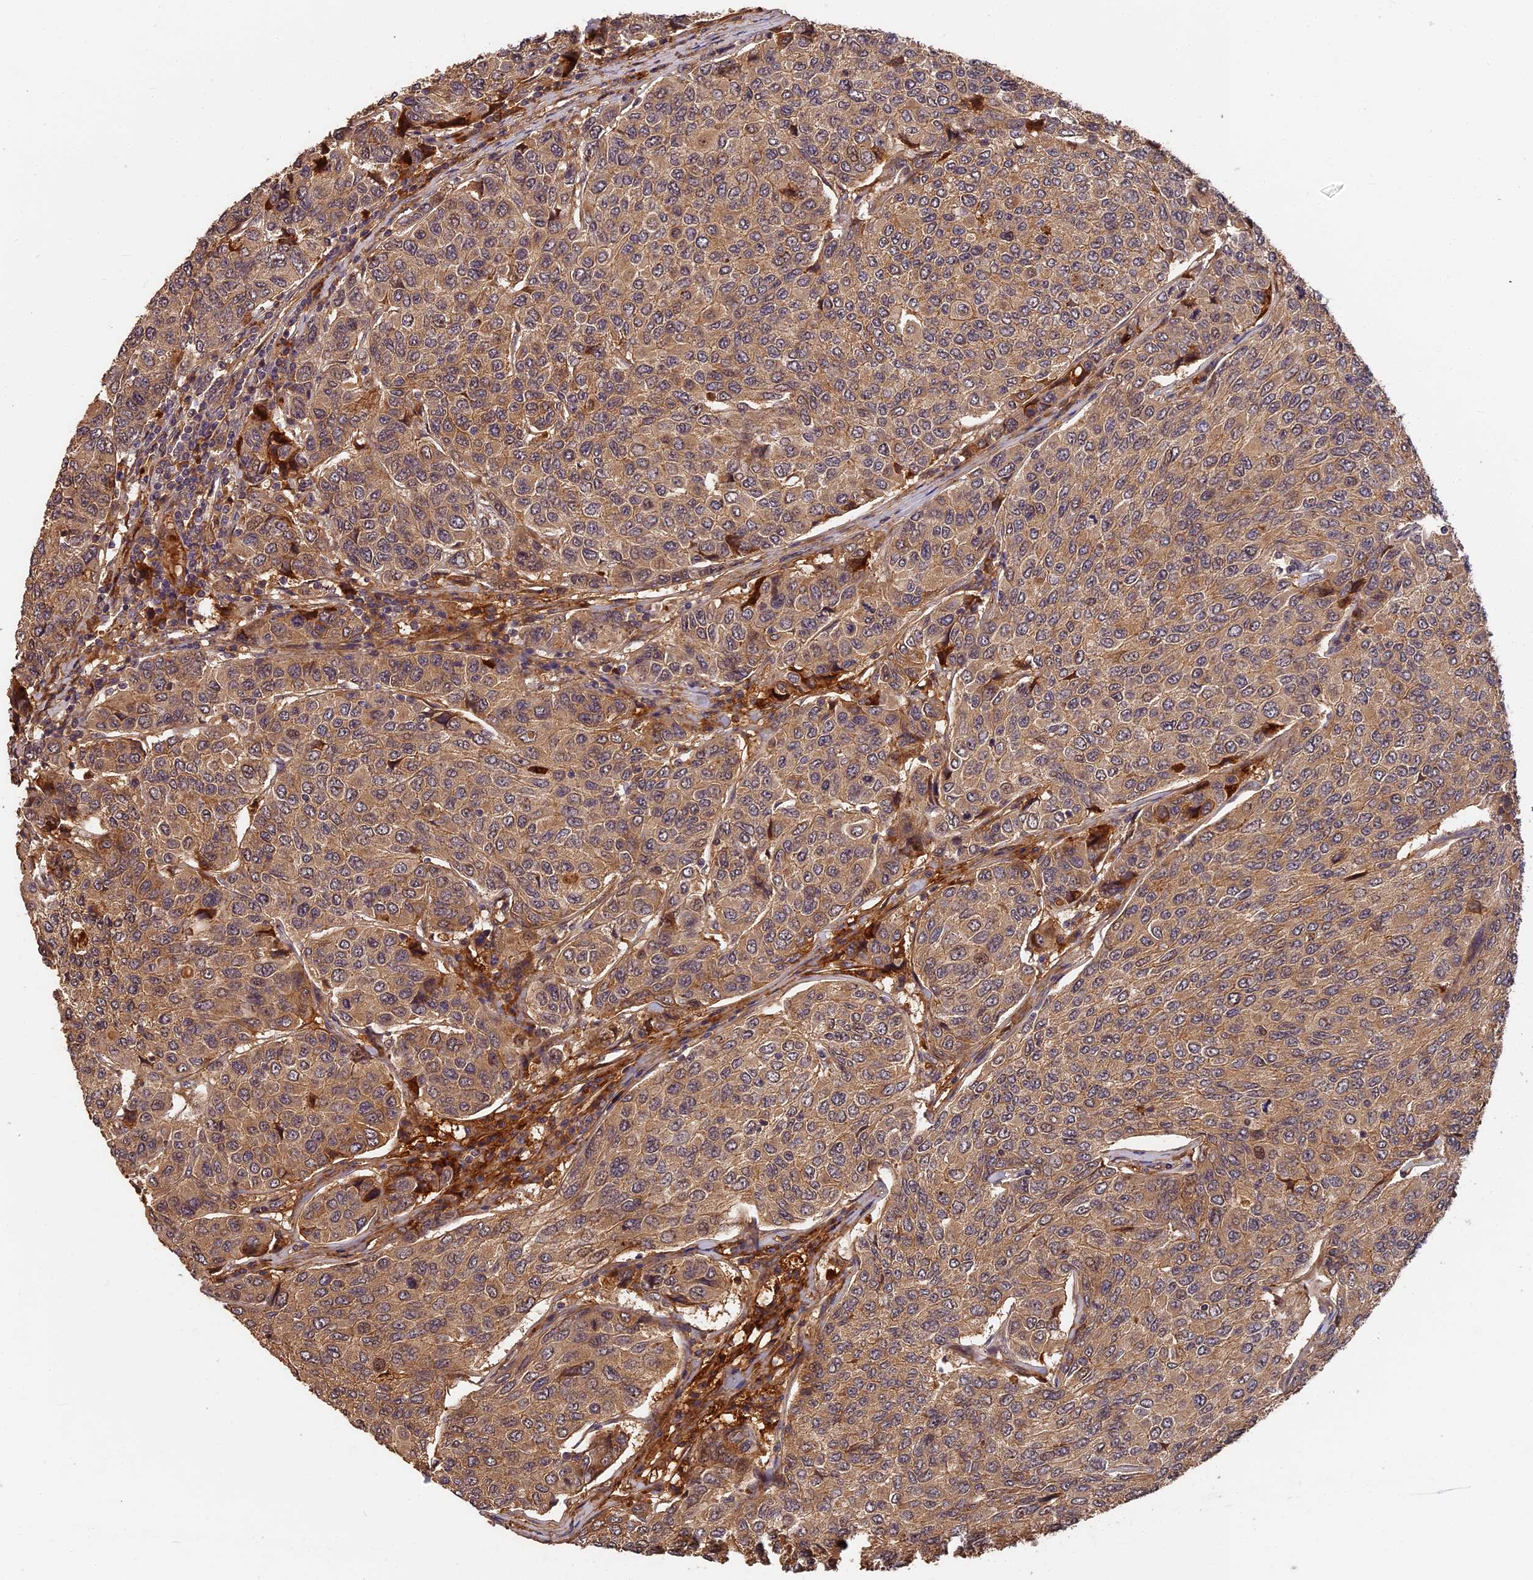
{"staining": {"intensity": "moderate", "quantity": ">75%", "location": "cytoplasmic/membranous"}, "tissue": "breast cancer", "cell_type": "Tumor cells", "image_type": "cancer", "snomed": [{"axis": "morphology", "description": "Duct carcinoma"}, {"axis": "topography", "description": "Breast"}], "caption": "Tumor cells show moderate cytoplasmic/membranous staining in about >75% of cells in breast intraductal carcinoma.", "gene": "ITIH1", "patient": {"sex": "female", "age": 55}}